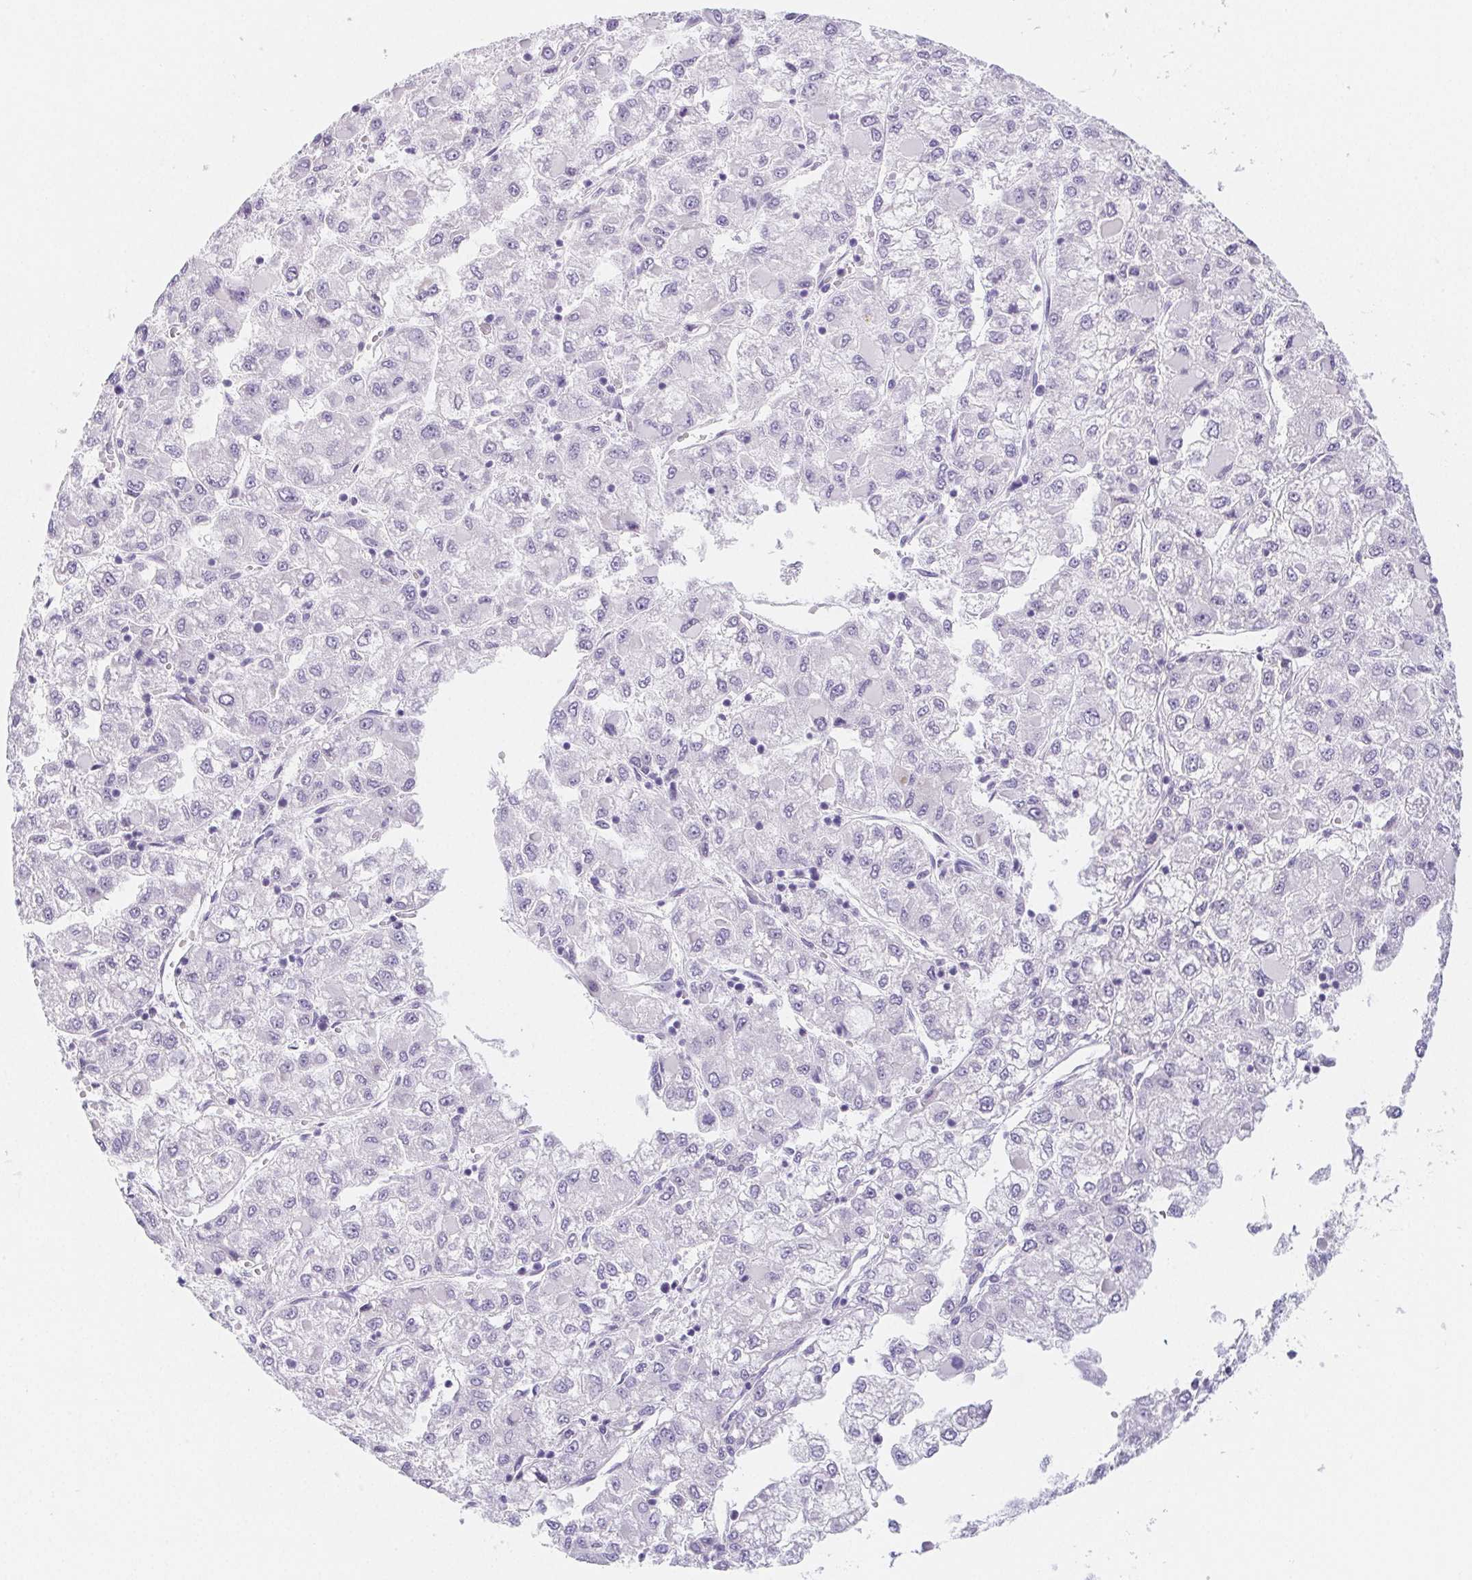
{"staining": {"intensity": "negative", "quantity": "none", "location": "none"}, "tissue": "liver cancer", "cell_type": "Tumor cells", "image_type": "cancer", "snomed": [{"axis": "morphology", "description": "Carcinoma, Hepatocellular, NOS"}, {"axis": "topography", "description": "Liver"}], "caption": "The photomicrograph shows no significant staining in tumor cells of hepatocellular carcinoma (liver).", "gene": "ITIH2", "patient": {"sex": "male", "age": 40}}